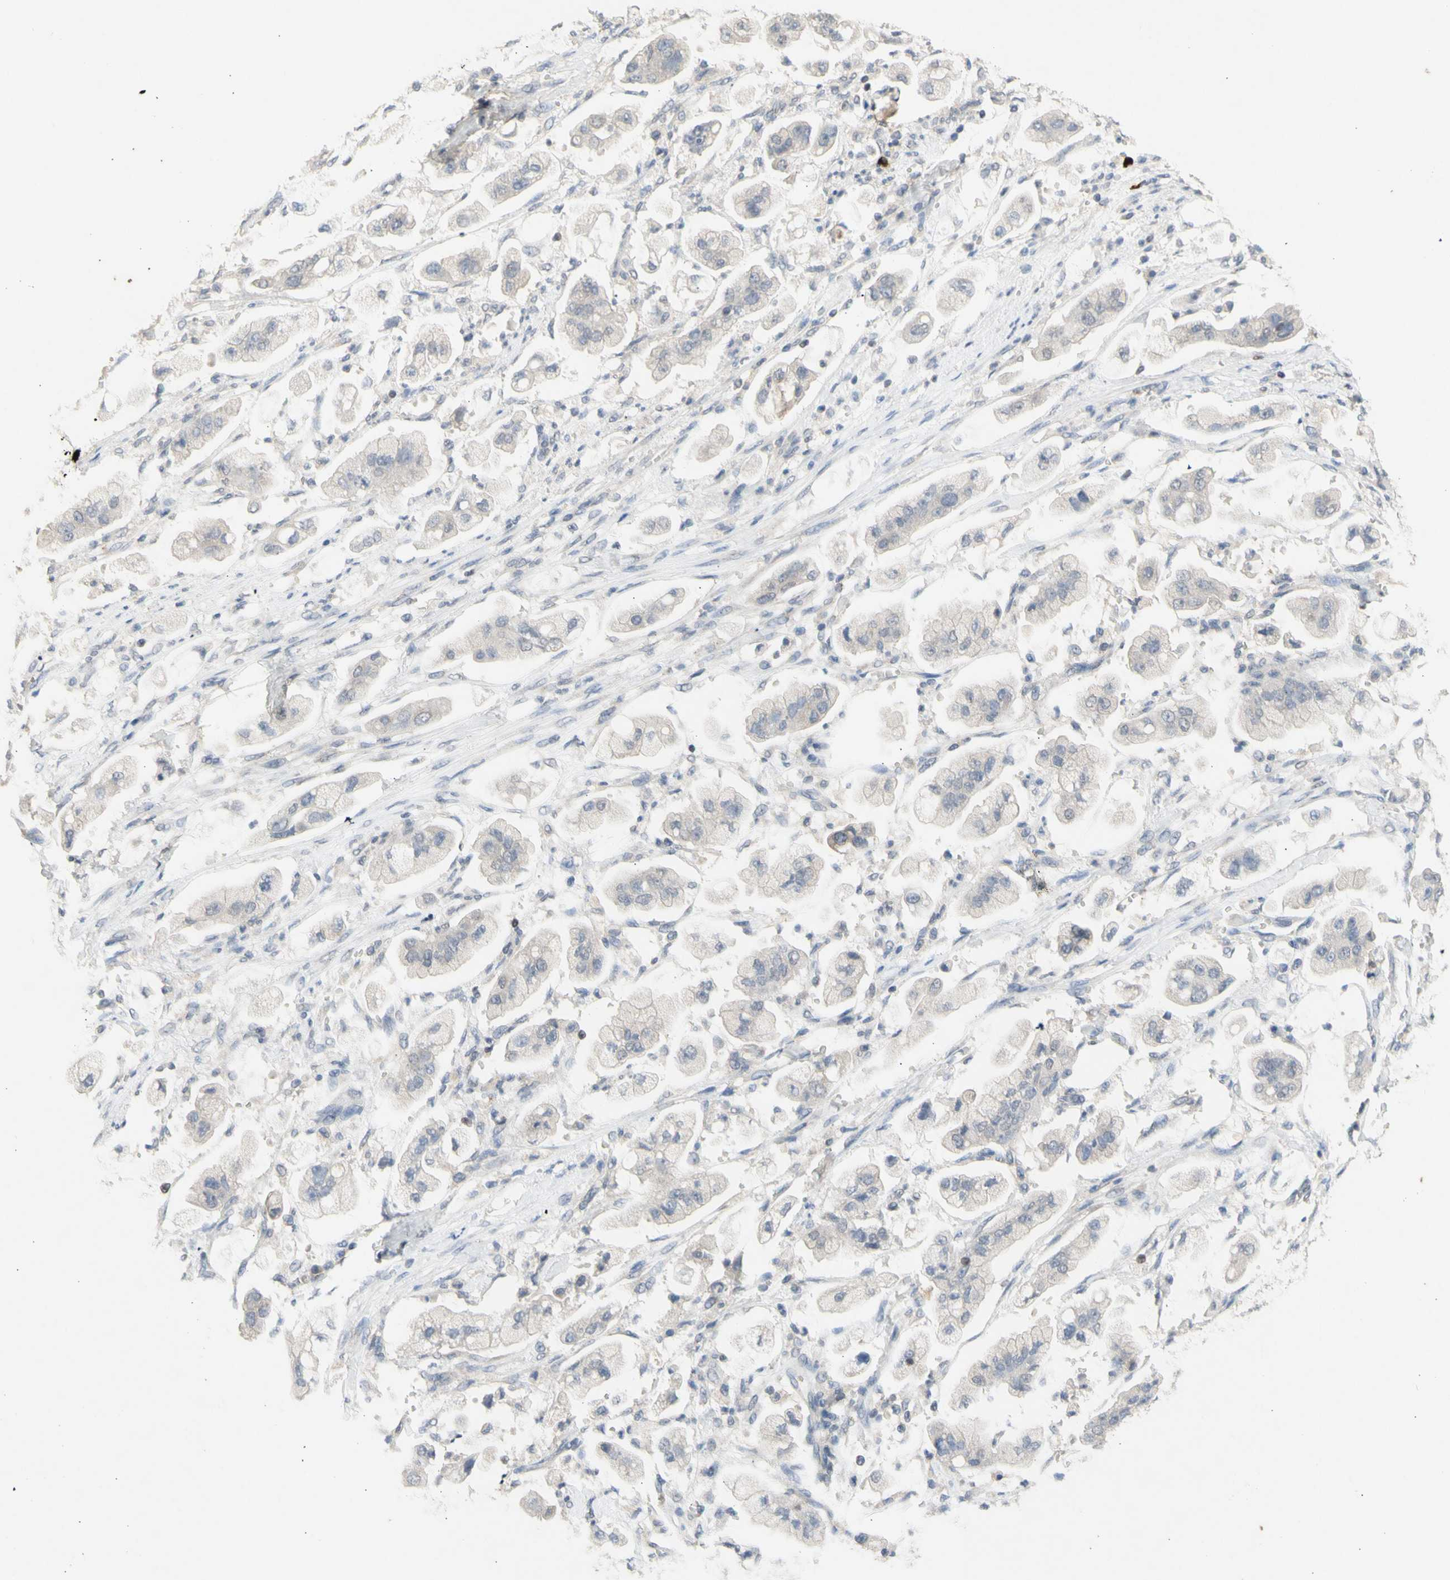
{"staining": {"intensity": "weak", "quantity": "25%-75%", "location": "cytoplasmic/membranous"}, "tissue": "stomach cancer", "cell_type": "Tumor cells", "image_type": "cancer", "snomed": [{"axis": "morphology", "description": "Adenocarcinoma, NOS"}, {"axis": "topography", "description": "Stomach"}], "caption": "An image of adenocarcinoma (stomach) stained for a protein exhibits weak cytoplasmic/membranous brown staining in tumor cells.", "gene": "NLRP1", "patient": {"sex": "male", "age": 62}}